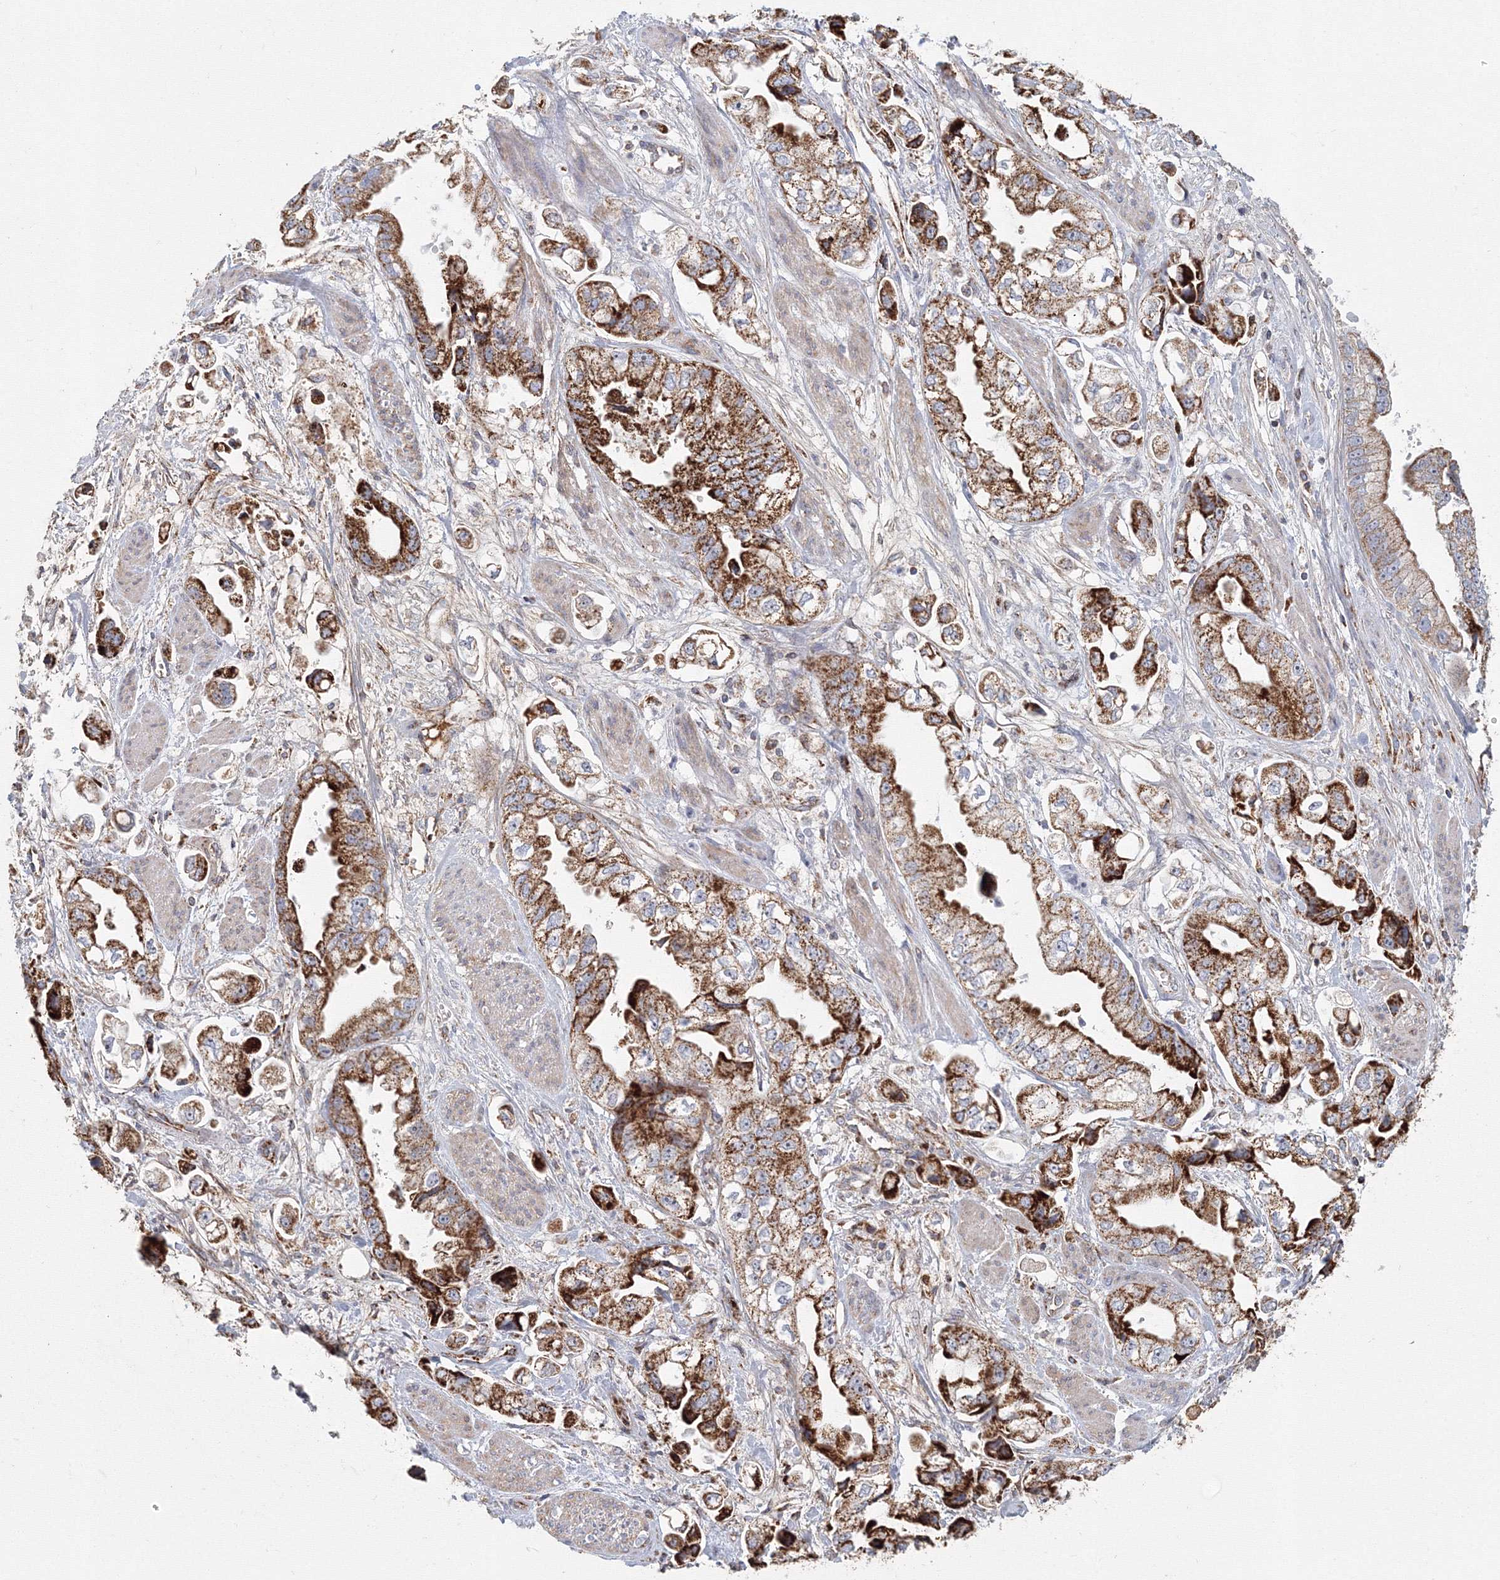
{"staining": {"intensity": "strong", "quantity": ">75%", "location": "cytoplasmic/membranous"}, "tissue": "stomach cancer", "cell_type": "Tumor cells", "image_type": "cancer", "snomed": [{"axis": "morphology", "description": "Adenocarcinoma, NOS"}, {"axis": "topography", "description": "Stomach"}], "caption": "A high amount of strong cytoplasmic/membranous positivity is appreciated in approximately >75% of tumor cells in adenocarcinoma (stomach) tissue.", "gene": "GRPEL1", "patient": {"sex": "male", "age": 62}}